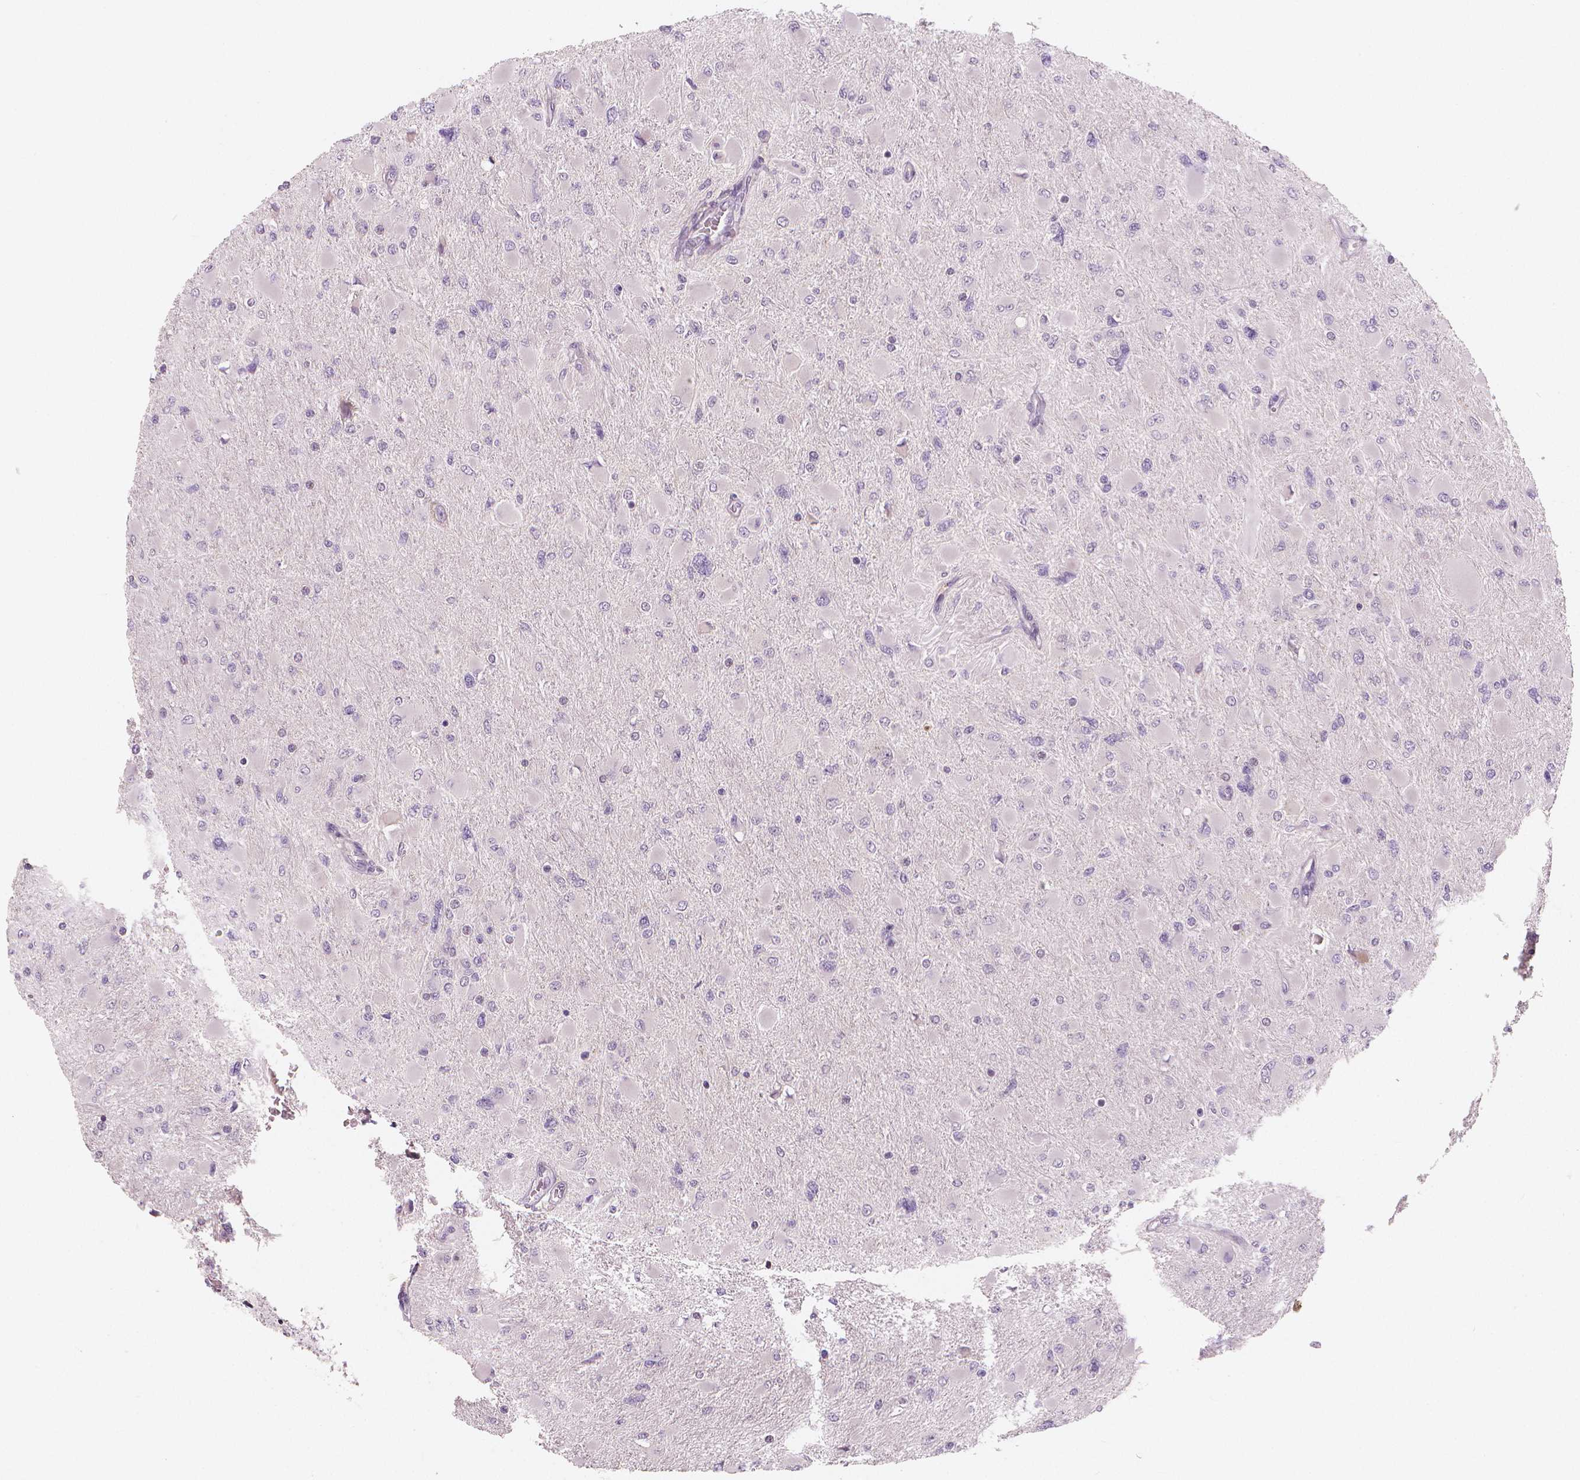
{"staining": {"intensity": "negative", "quantity": "none", "location": "none"}, "tissue": "glioma", "cell_type": "Tumor cells", "image_type": "cancer", "snomed": [{"axis": "morphology", "description": "Glioma, malignant, High grade"}, {"axis": "topography", "description": "Cerebral cortex"}], "caption": "Tumor cells are negative for brown protein staining in glioma.", "gene": "RNASE7", "patient": {"sex": "female", "age": 36}}